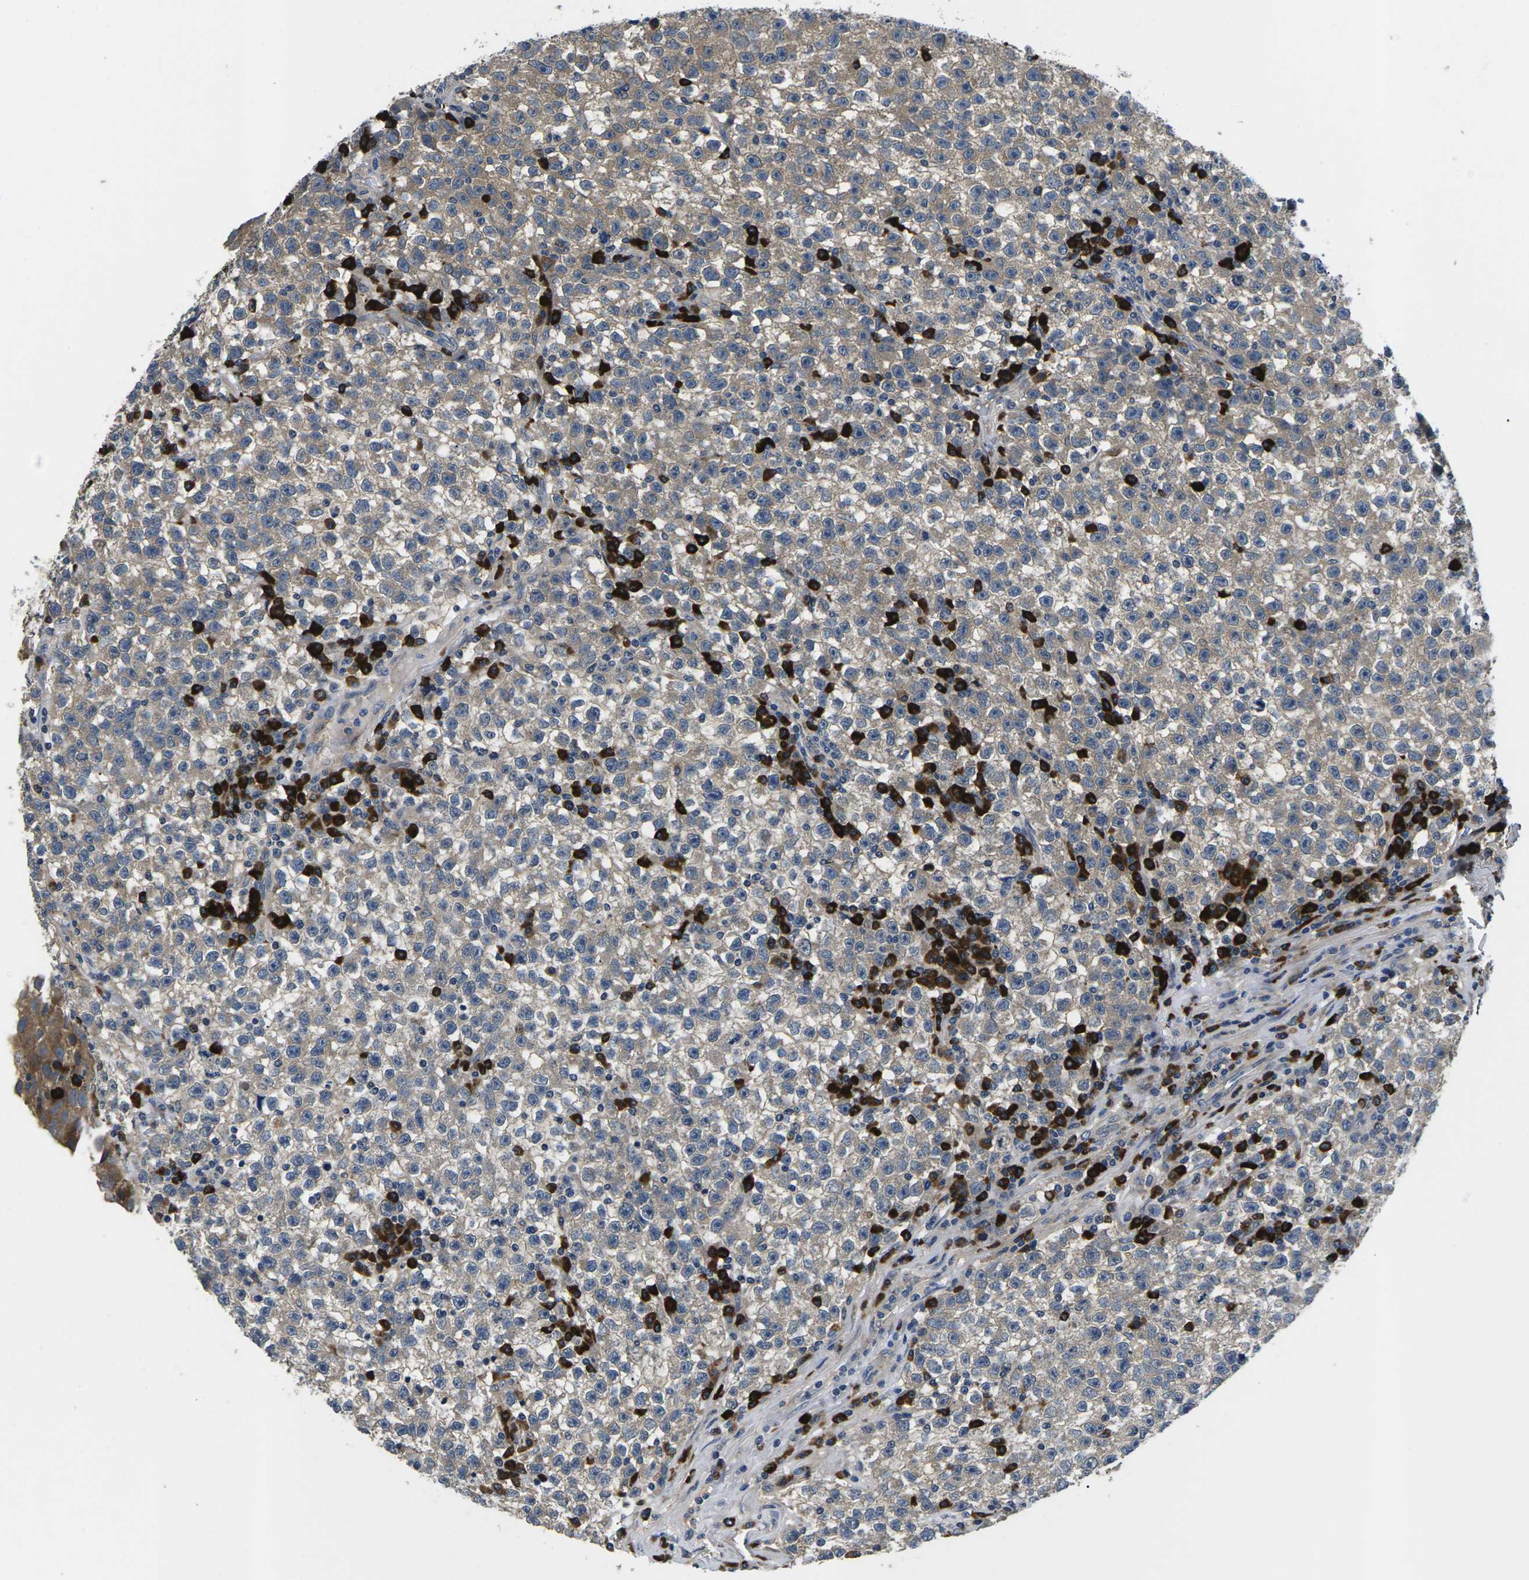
{"staining": {"intensity": "weak", "quantity": "25%-75%", "location": "cytoplasmic/membranous"}, "tissue": "testis cancer", "cell_type": "Tumor cells", "image_type": "cancer", "snomed": [{"axis": "morphology", "description": "Seminoma, NOS"}, {"axis": "topography", "description": "Testis"}], "caption": "Testis seminoma was stained to show a protein in brown. There is low levels of weak cytoplasmic/membranous expression in approximately 25%-75% of tumor cells.", "gene": "PLCE1", "patient": {"sex": "male", "age": 22}}